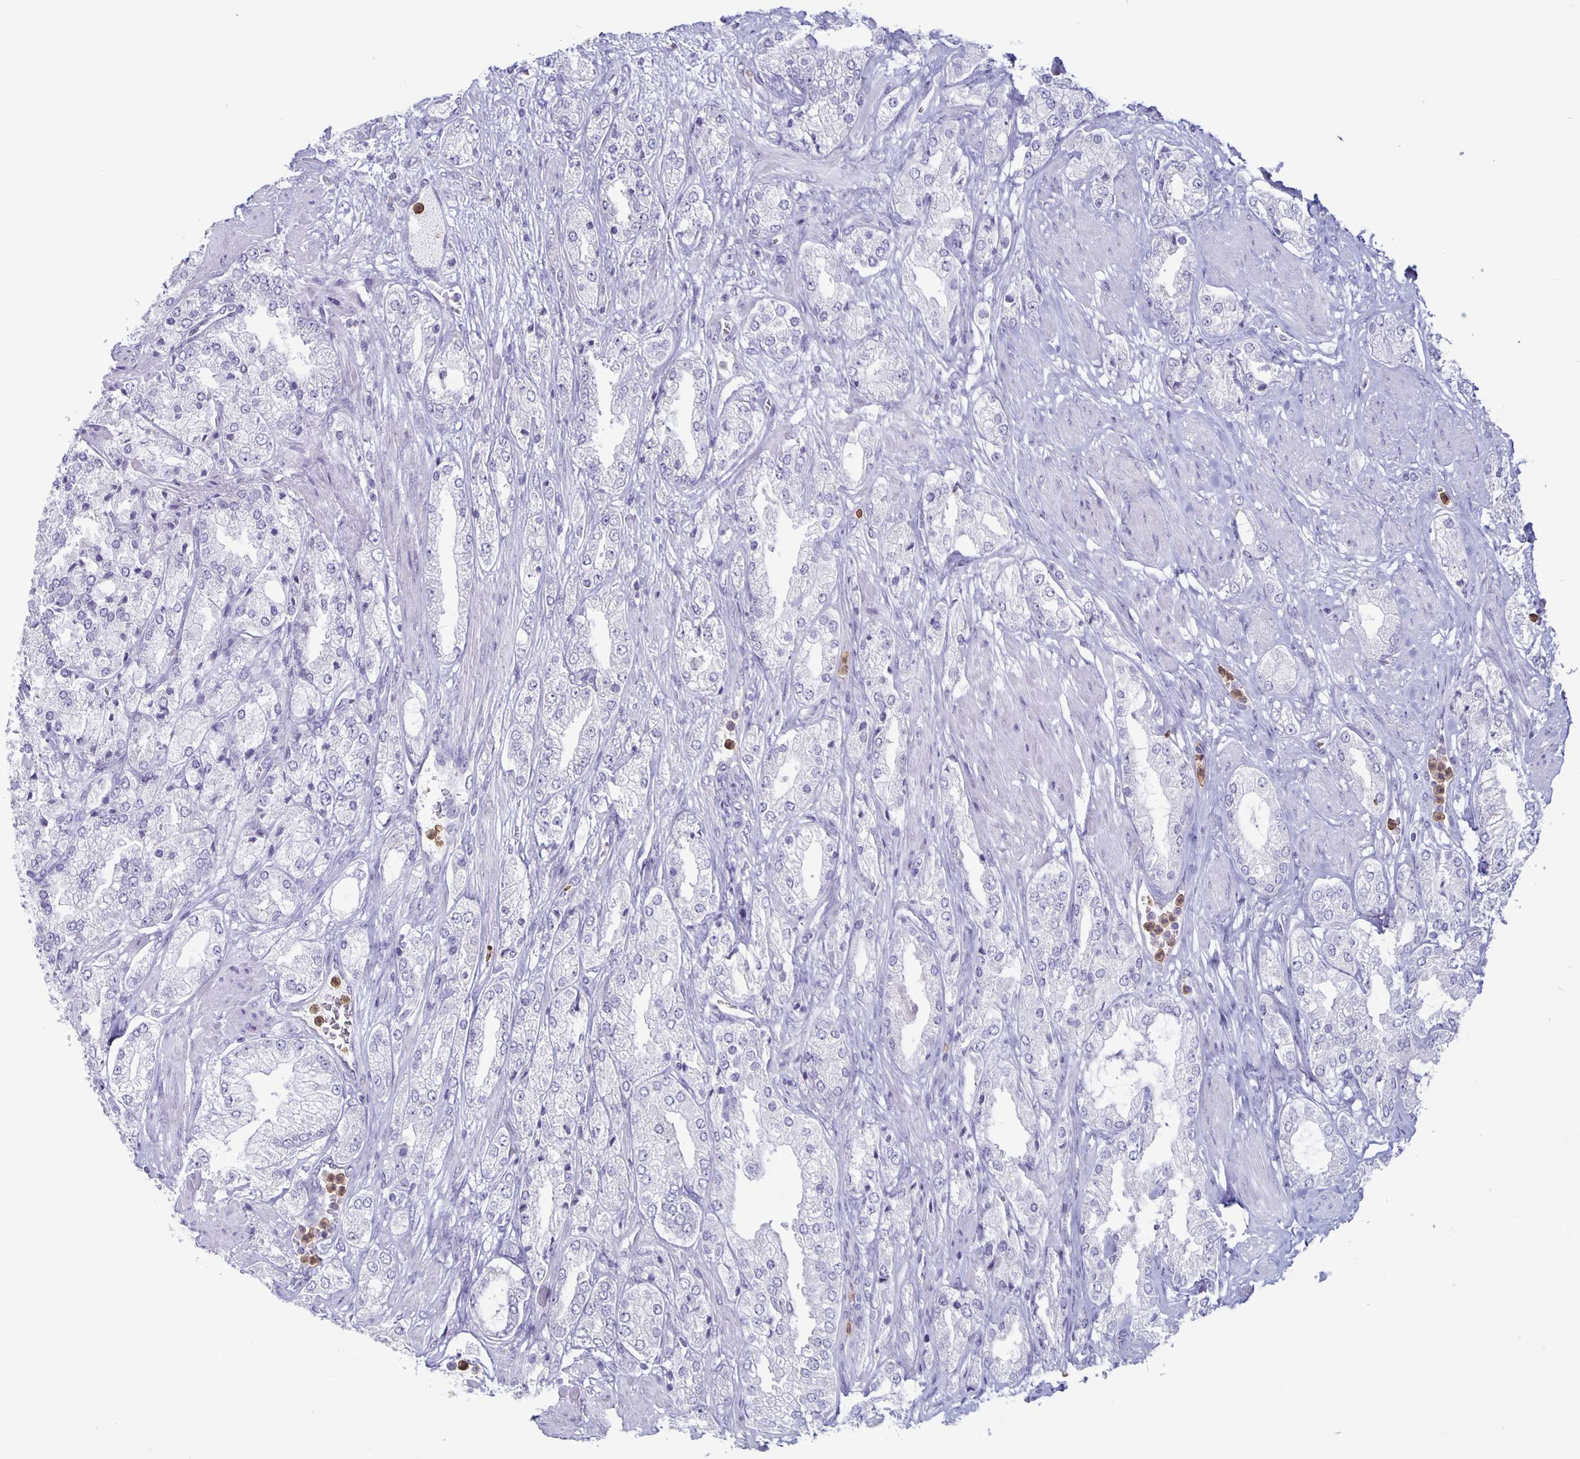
{"staining": {"intensity": "negative", "quantity": "none", "location": "none"}, "tissue": "prostate cancer", "cell_type": "Tumor cells", "image_type": "cancer", "snomed": [{"axis": "morphology", "description": "Adenocarcinoma, High grade"}, {"axis": "topography", "description": "Prostate"}], "caption": "The image displays no staining of tumor cells in prostate adenocarcinoma (high-grade).", "gene": "PLCB3", "patient": {"sex": "male", "age": 68}}